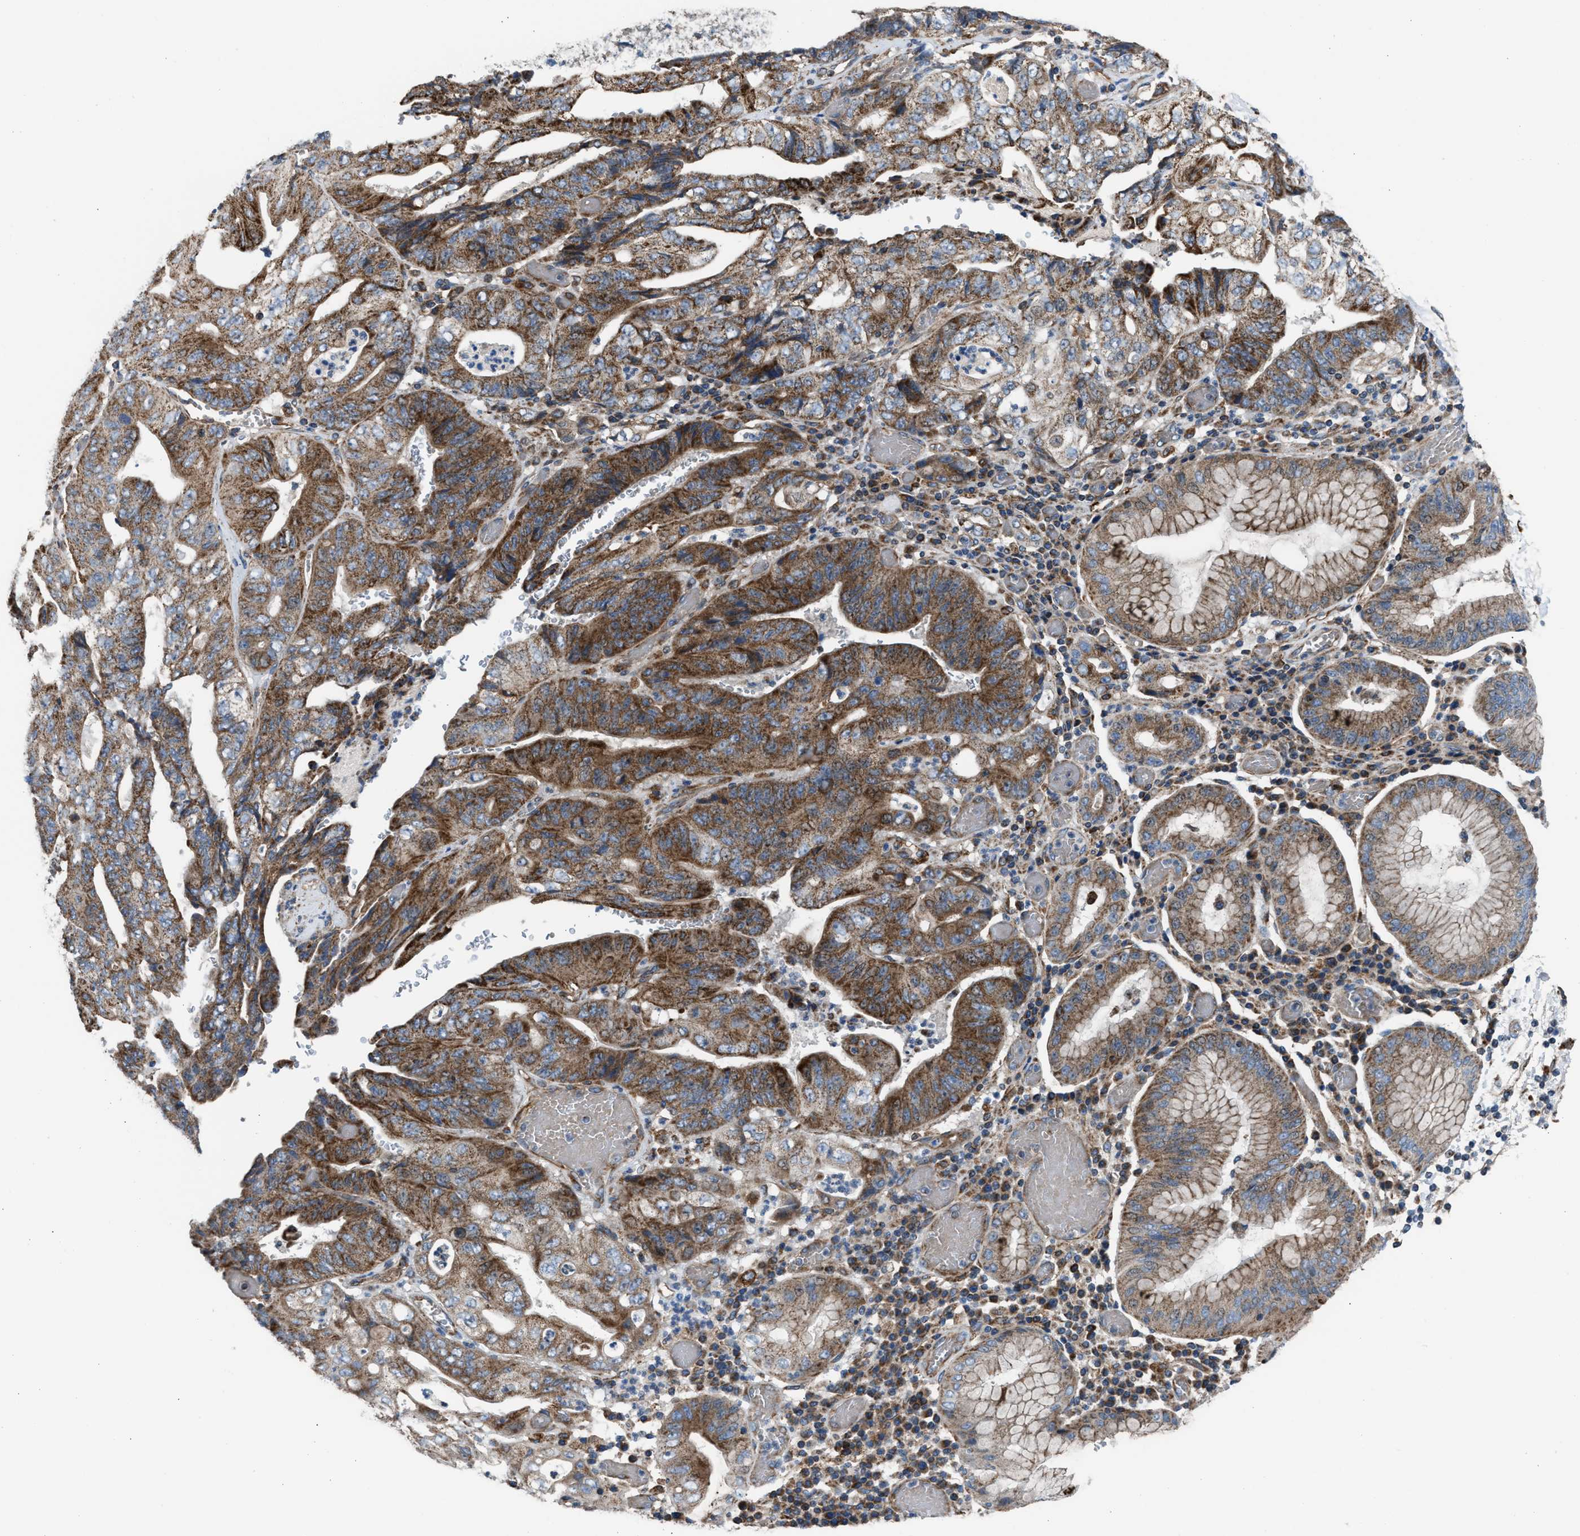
{"staining": {"intensity": "moderate", "quantity": ">75%", "location": "cytoplasmic/membranous"}, "tissue": "stomach cancer", "cell_type": "Tumor cells", "image_type": "cancer", "snomed": [{"axis": "morphology", "description": "Adenocarcinoma, NOS"}, {"axis": "topography", "description": "Stomach"}], "caption": "Human stomach adenocarcinoma stained for a protein (brown) exhibits moderate cytoplasmic/membranous positive expression in approximately >75% of tumor cells.", "gene": "SLC10A3", "patient": {"sex": "female", "age": 73}}